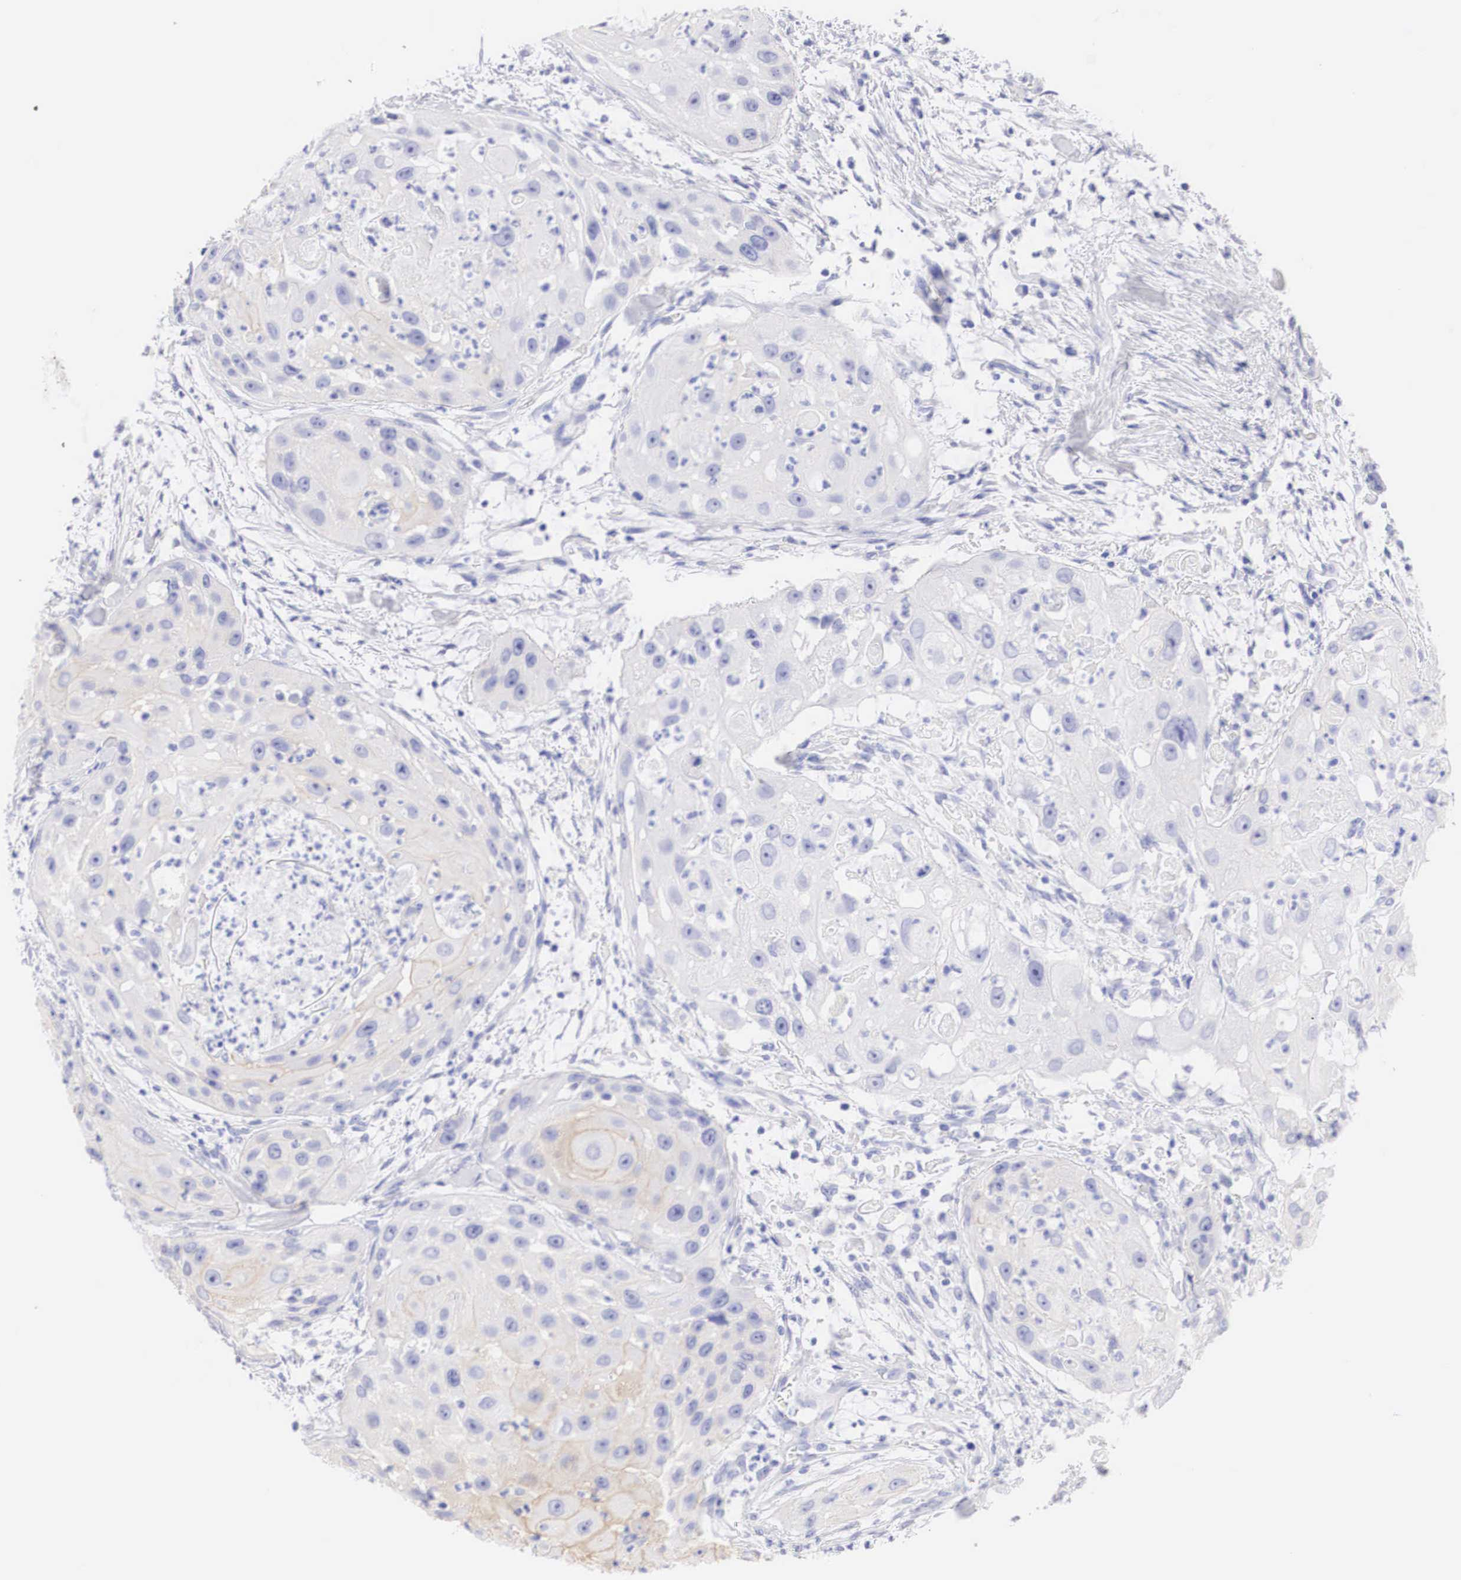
{"staining": {"intensity": "weak", "quantity": "<25%", "location": "cytoplasmic/membranous"}, "tissue": "head and neck cancer", "cell_type": "Tumor cells", "image_type": "cancer", "snomed": [{"axis": "morphology", "description": "Squamous cell carcinoma, NOS"}, {"axis": "topography", "description": "Head-Neck"}], "caption": "Tumor cells show no significant positivity in squamous cell carcinoma (head and neck).", "gene": "ERBB2", "patient": {"sex": "male", "age": 64}}